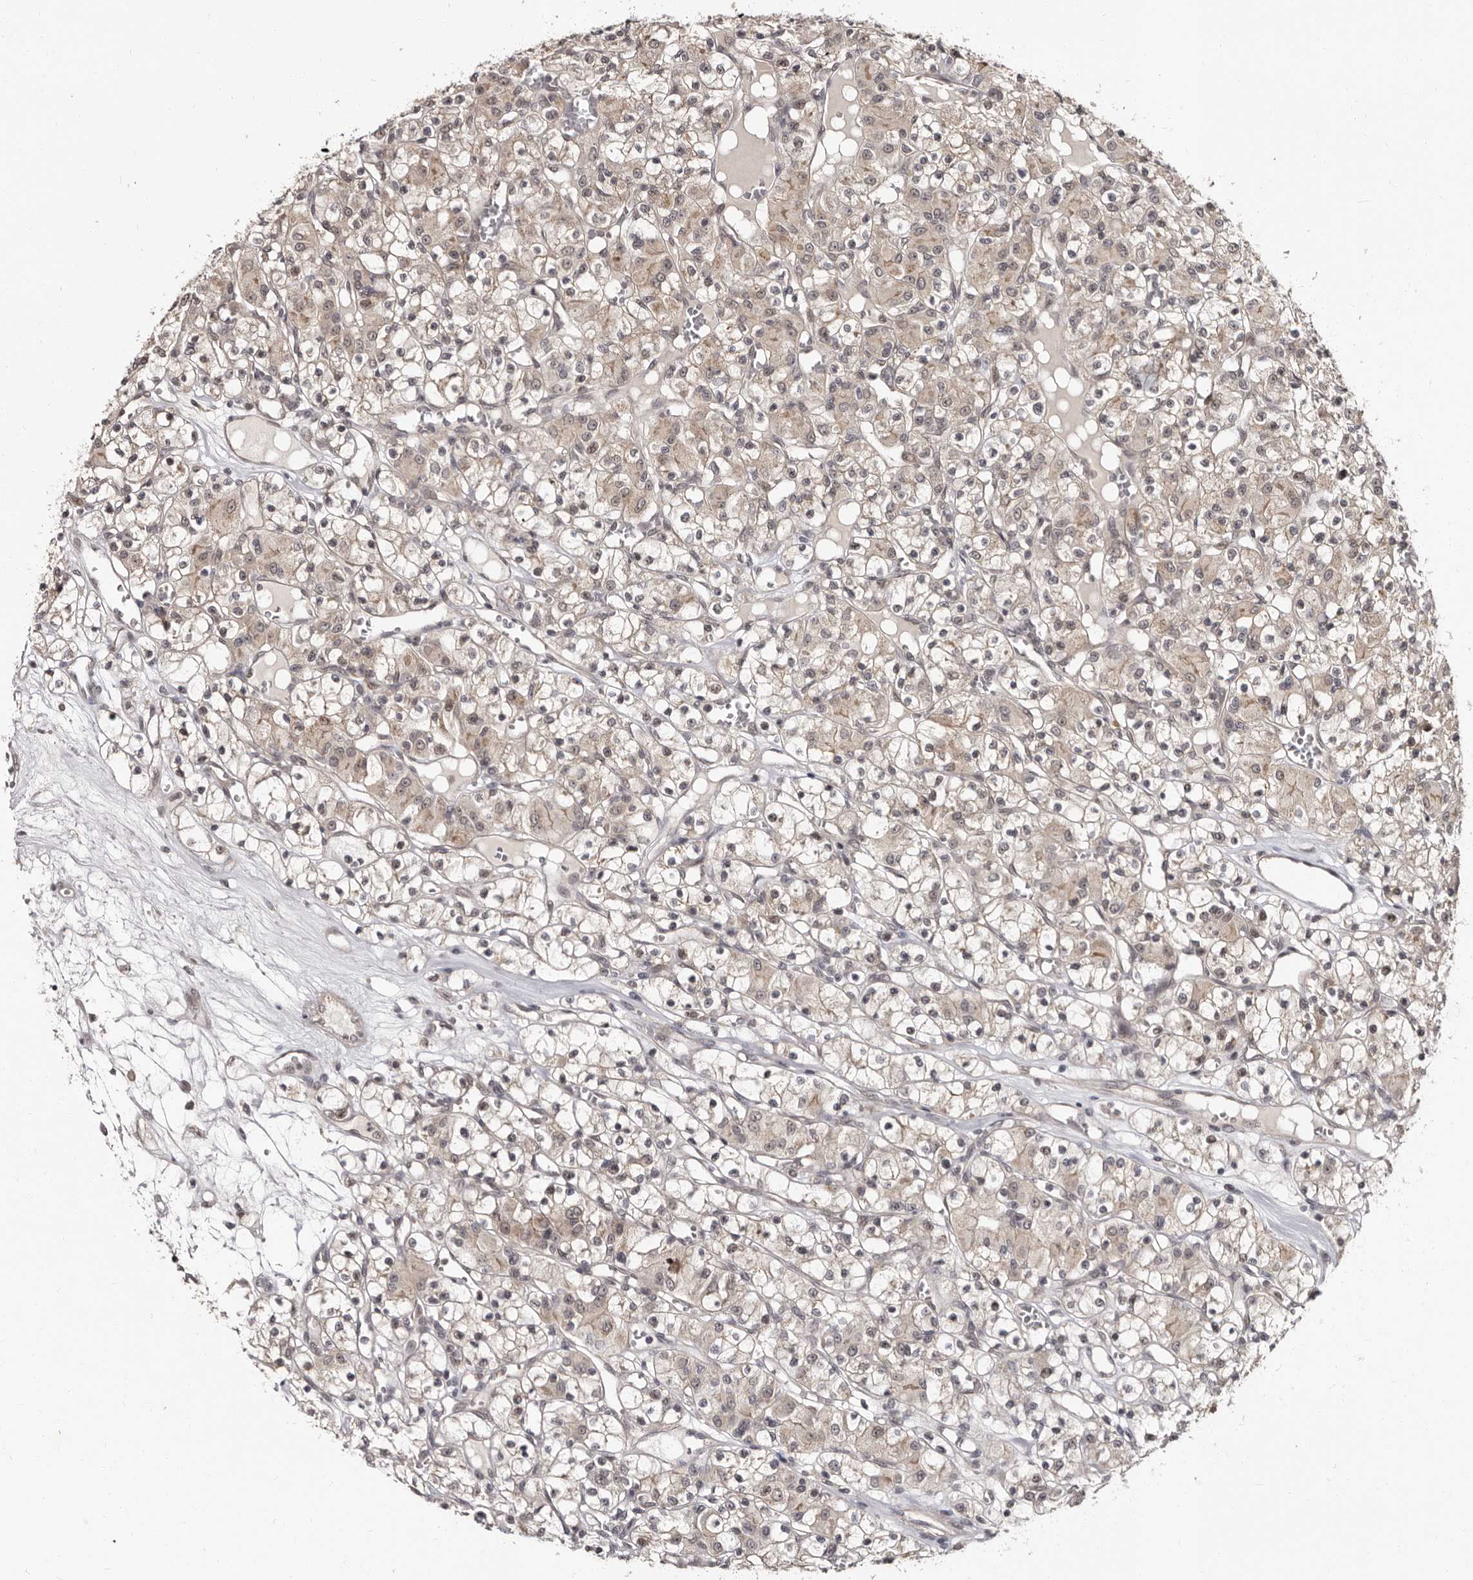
{"staining": {"intensity": "weak", "quantity": "<25%", "location": "cytoplasmic/membranous"}, "tissue": "renal cancer", "cell_type": "Tumor cells", "image_type": "cancer", "snomed": [{"axis": "morphology", "description": "Adenocarcinoma, NOS"}, {"axis": "topography", "description": "Kidney"}], "caption": "Immunohistochemical staining of human renal adenocarcinoma reveals no significant positivity in tumor cells.", "gene": "TBC1D22B", "patient": {"sex": "female", "age": 59}}